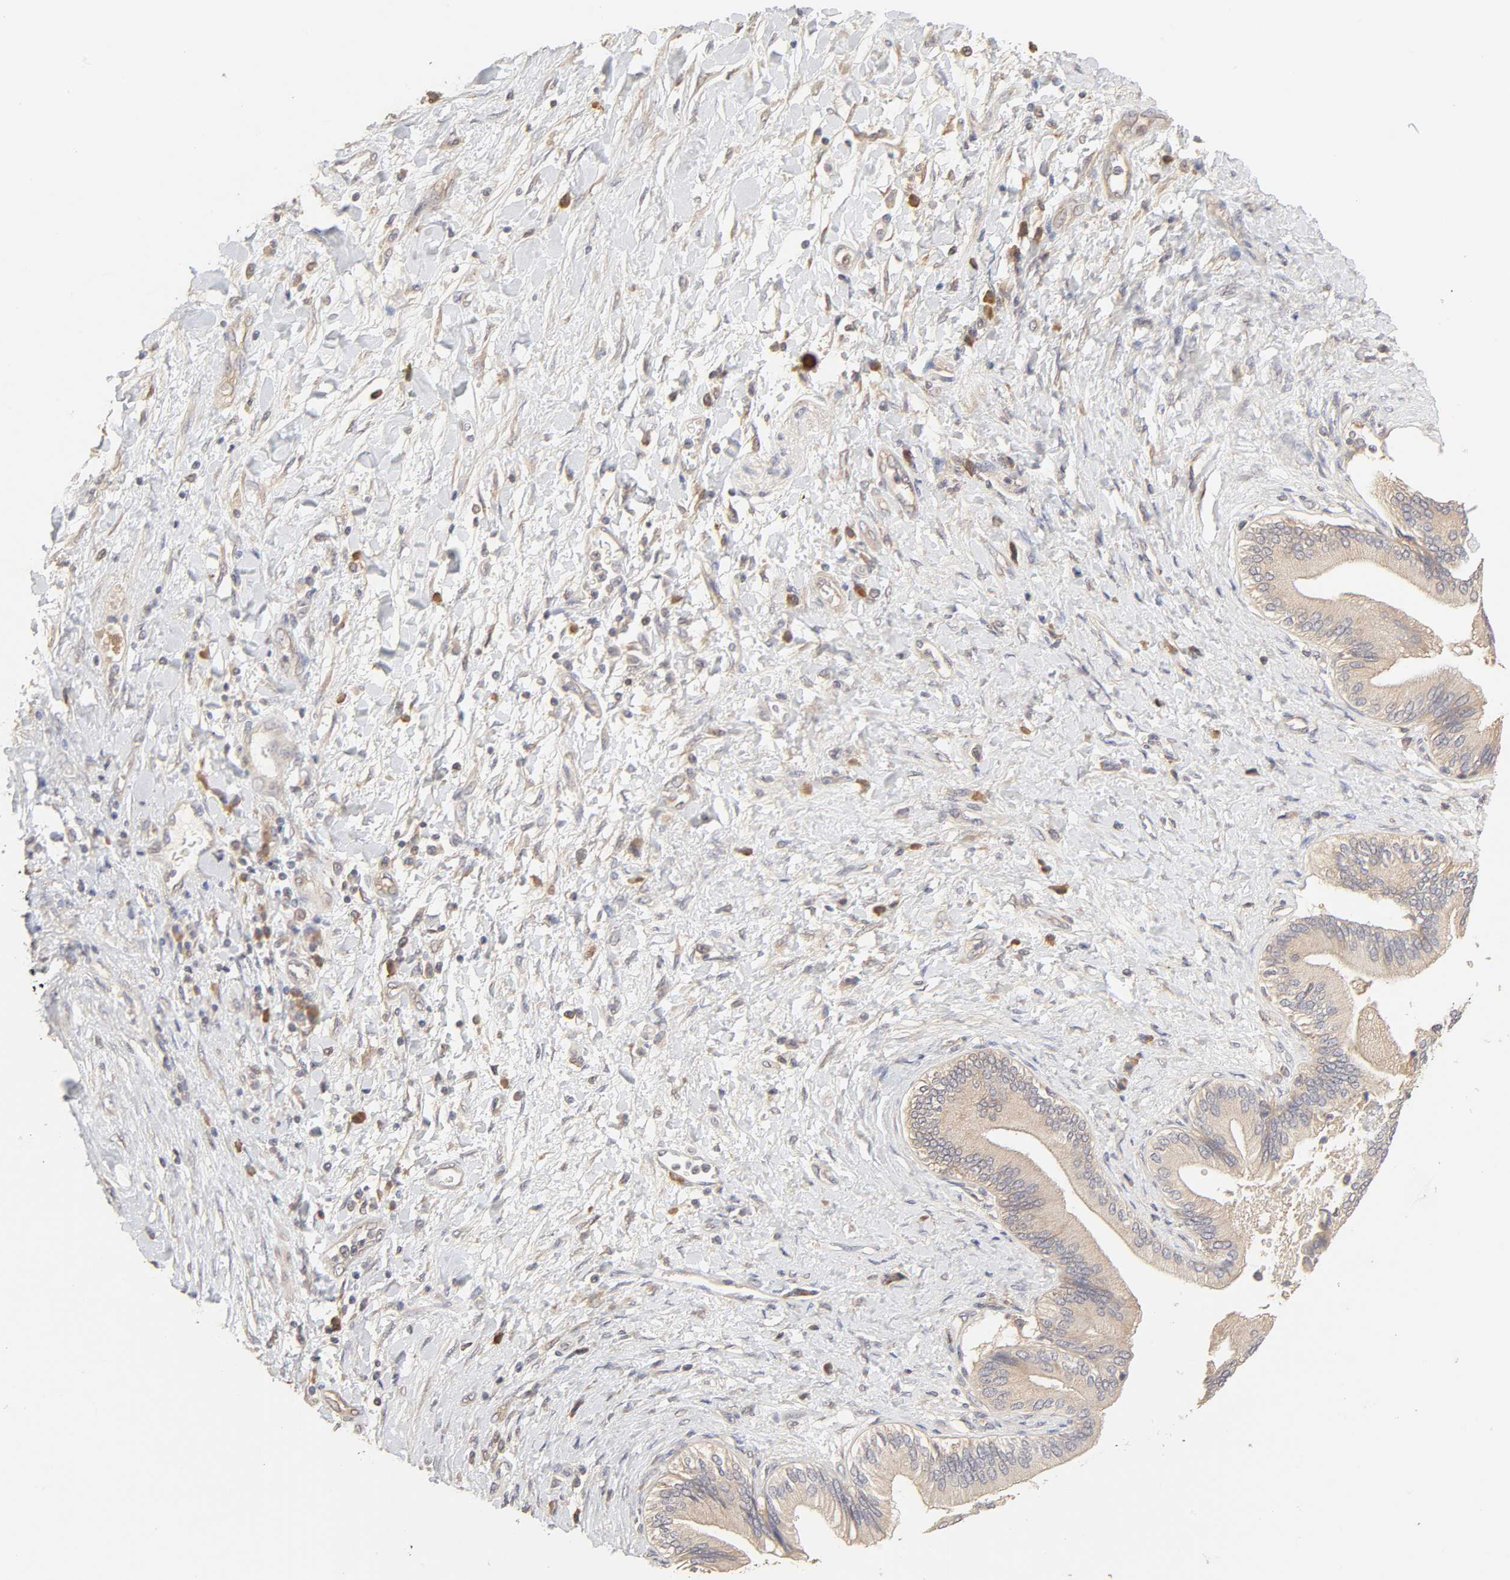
{"staining": {"intensity": "moderate", "quantity": ">75%", "location": "cytoplasmic/membranous"}, "tissue": "adipose tissue", "cell_type": "Adipocytes", "image_type": "normal", "snomed": [{"axis": "morphology", "description": "Normal tissue, NOS"}, {"axis": "morphology", "description": "Cholangiocarcinoma"}, {"axis": "topography", "description": "Liver"}, {"axis": "topography", "description": "Peripheral nerve tissue"}], "caption": "IHC micrograph of benign adipose tissue stained for a protein (brown), which exhibits medium levels of moderate cytoplasmic/membranous positivity in about >75% of adipocytes.", "gene": "AP1G2", "patient": {"sex": "male", "age": 50}}